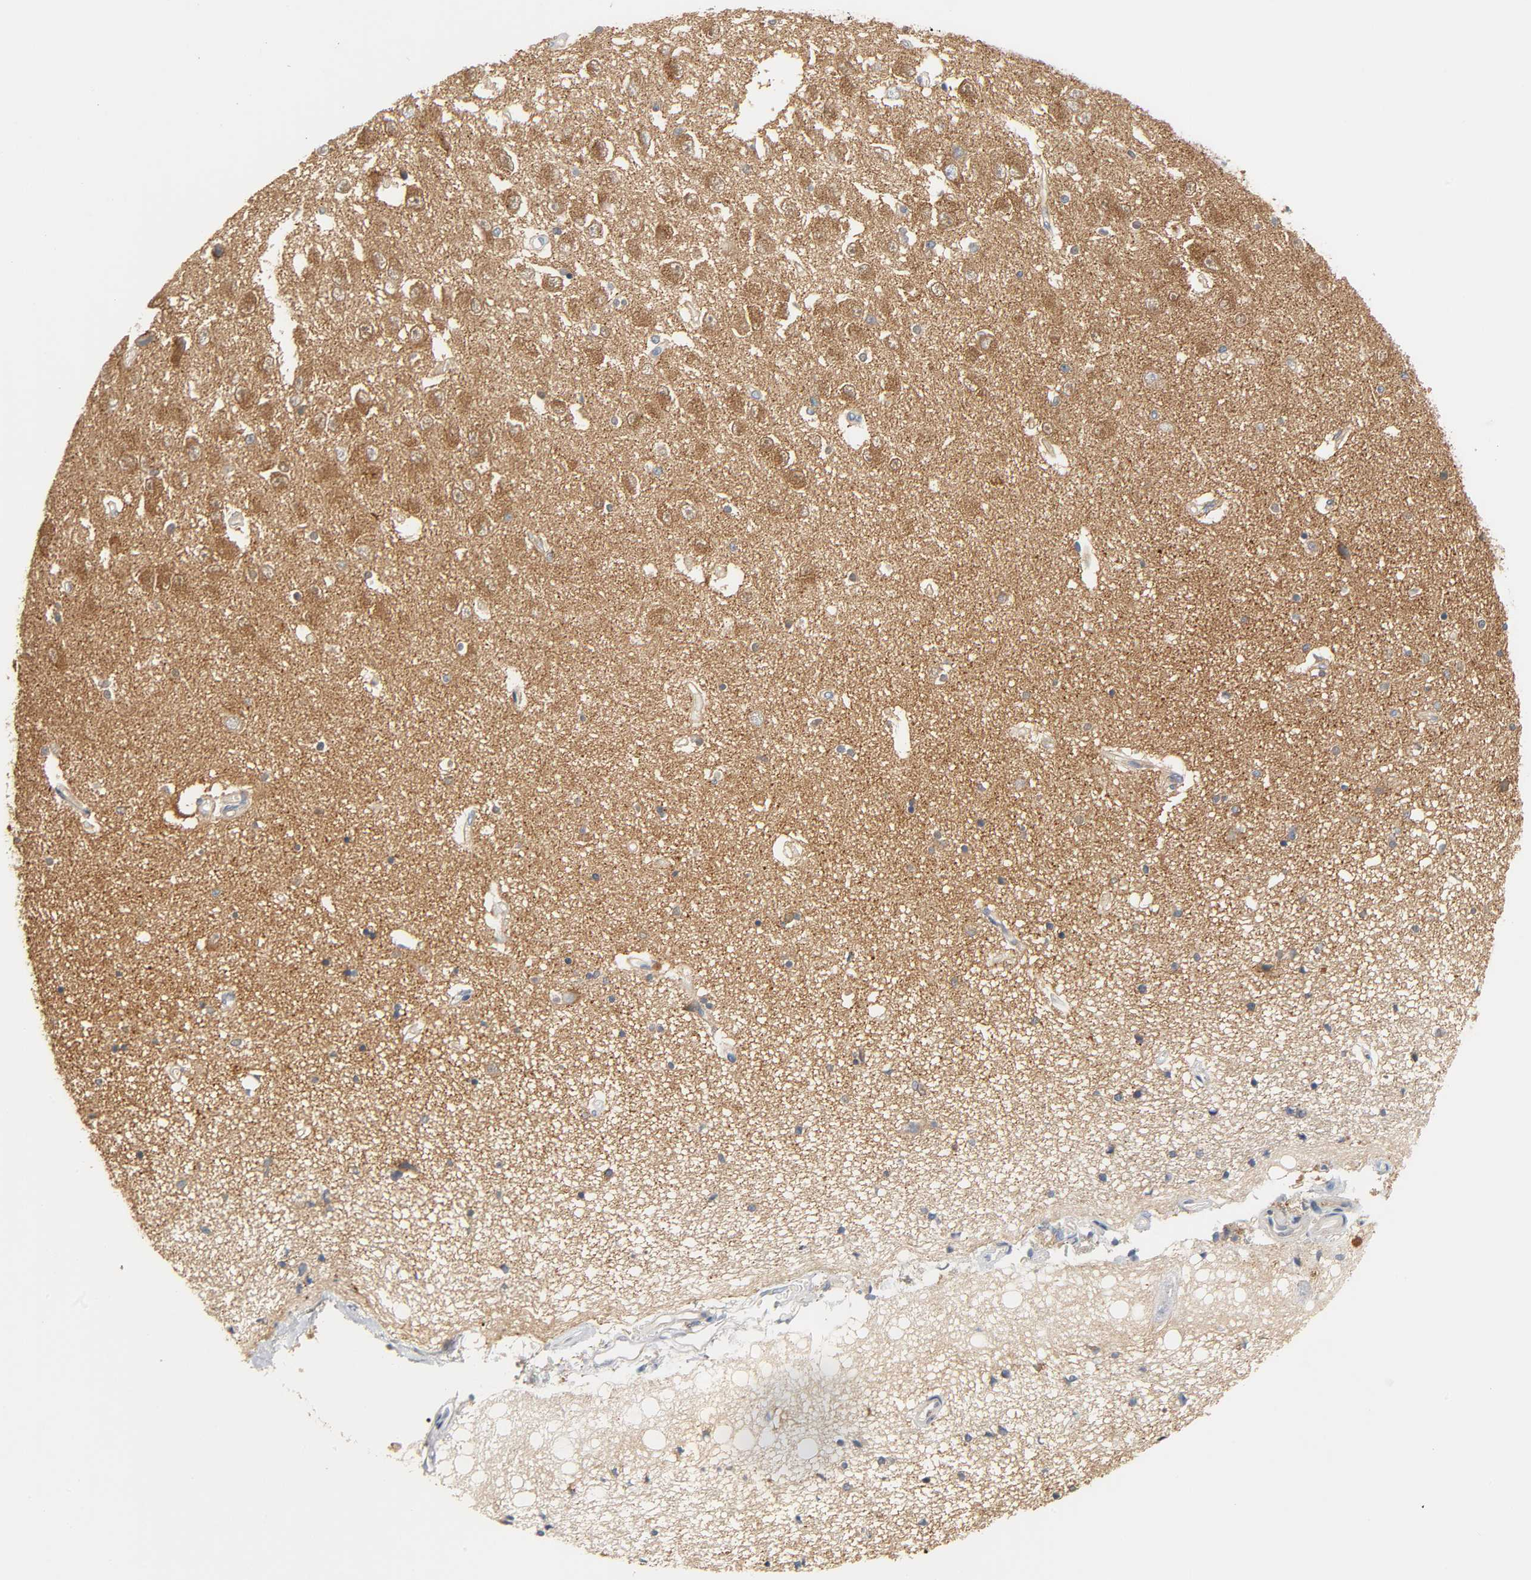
{"staining": {"intensity": "moderate", "quantity": "25%-75%", "location": "cytoplasmic/membranous"}, "tissue": "hippocampus", "cell_type": "Glial cells", "image_type": "normal", "snomed": [{"axis": "morphology", "description": "Normal tissue, NOS"}, {"axis": "topography", "description": "Hippocampus"}], "caption": "Protein staining by immunohistochemistry shows moderate cytoplasmic/membranous expression in approximately 25%-75% of glial cells in unremarkable hippocampus.", "gene": "ARPC1A", "patient": {"sex": "female", "age": 54}}